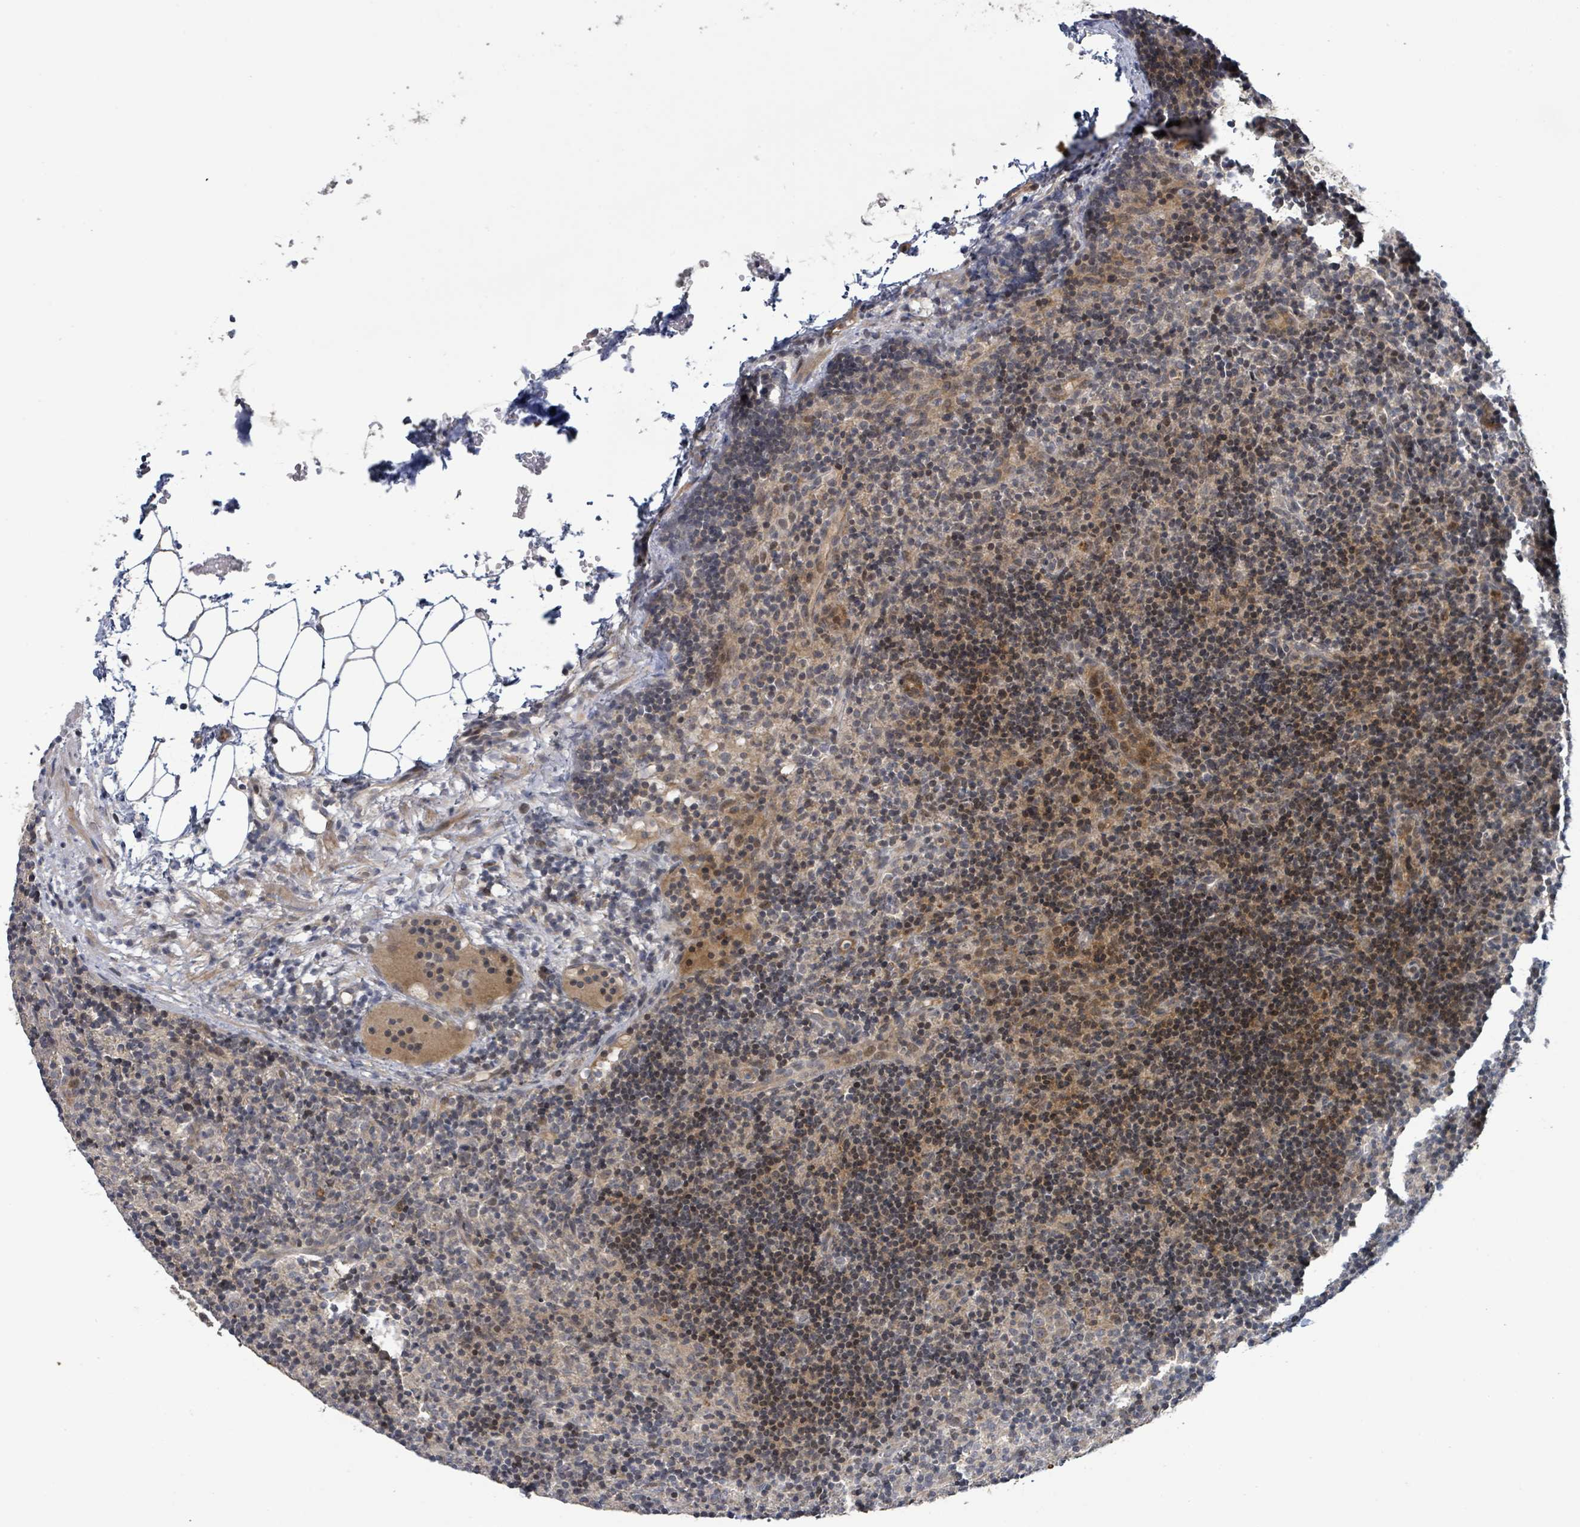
{"staining": {"intensity": "negative", "quantity": "none", "location": "none"}, "tissue": "lymph node", "cell_type": "Germinal center cells", "image_type": "normal", "snomed": [{"axis": "morphology", "description": "Normal tissue, NOS"}, {"axis": "topography", "description": "Lymph node"}], "caption": "This histopathology image is of normal lymph node stained with IHC to label a protein in brown with the nuclei are counter-stained blue. There is no staining in germinal center cells.", "gene": "ITGA11", "patient": {"sex": "female", "age": 30}}